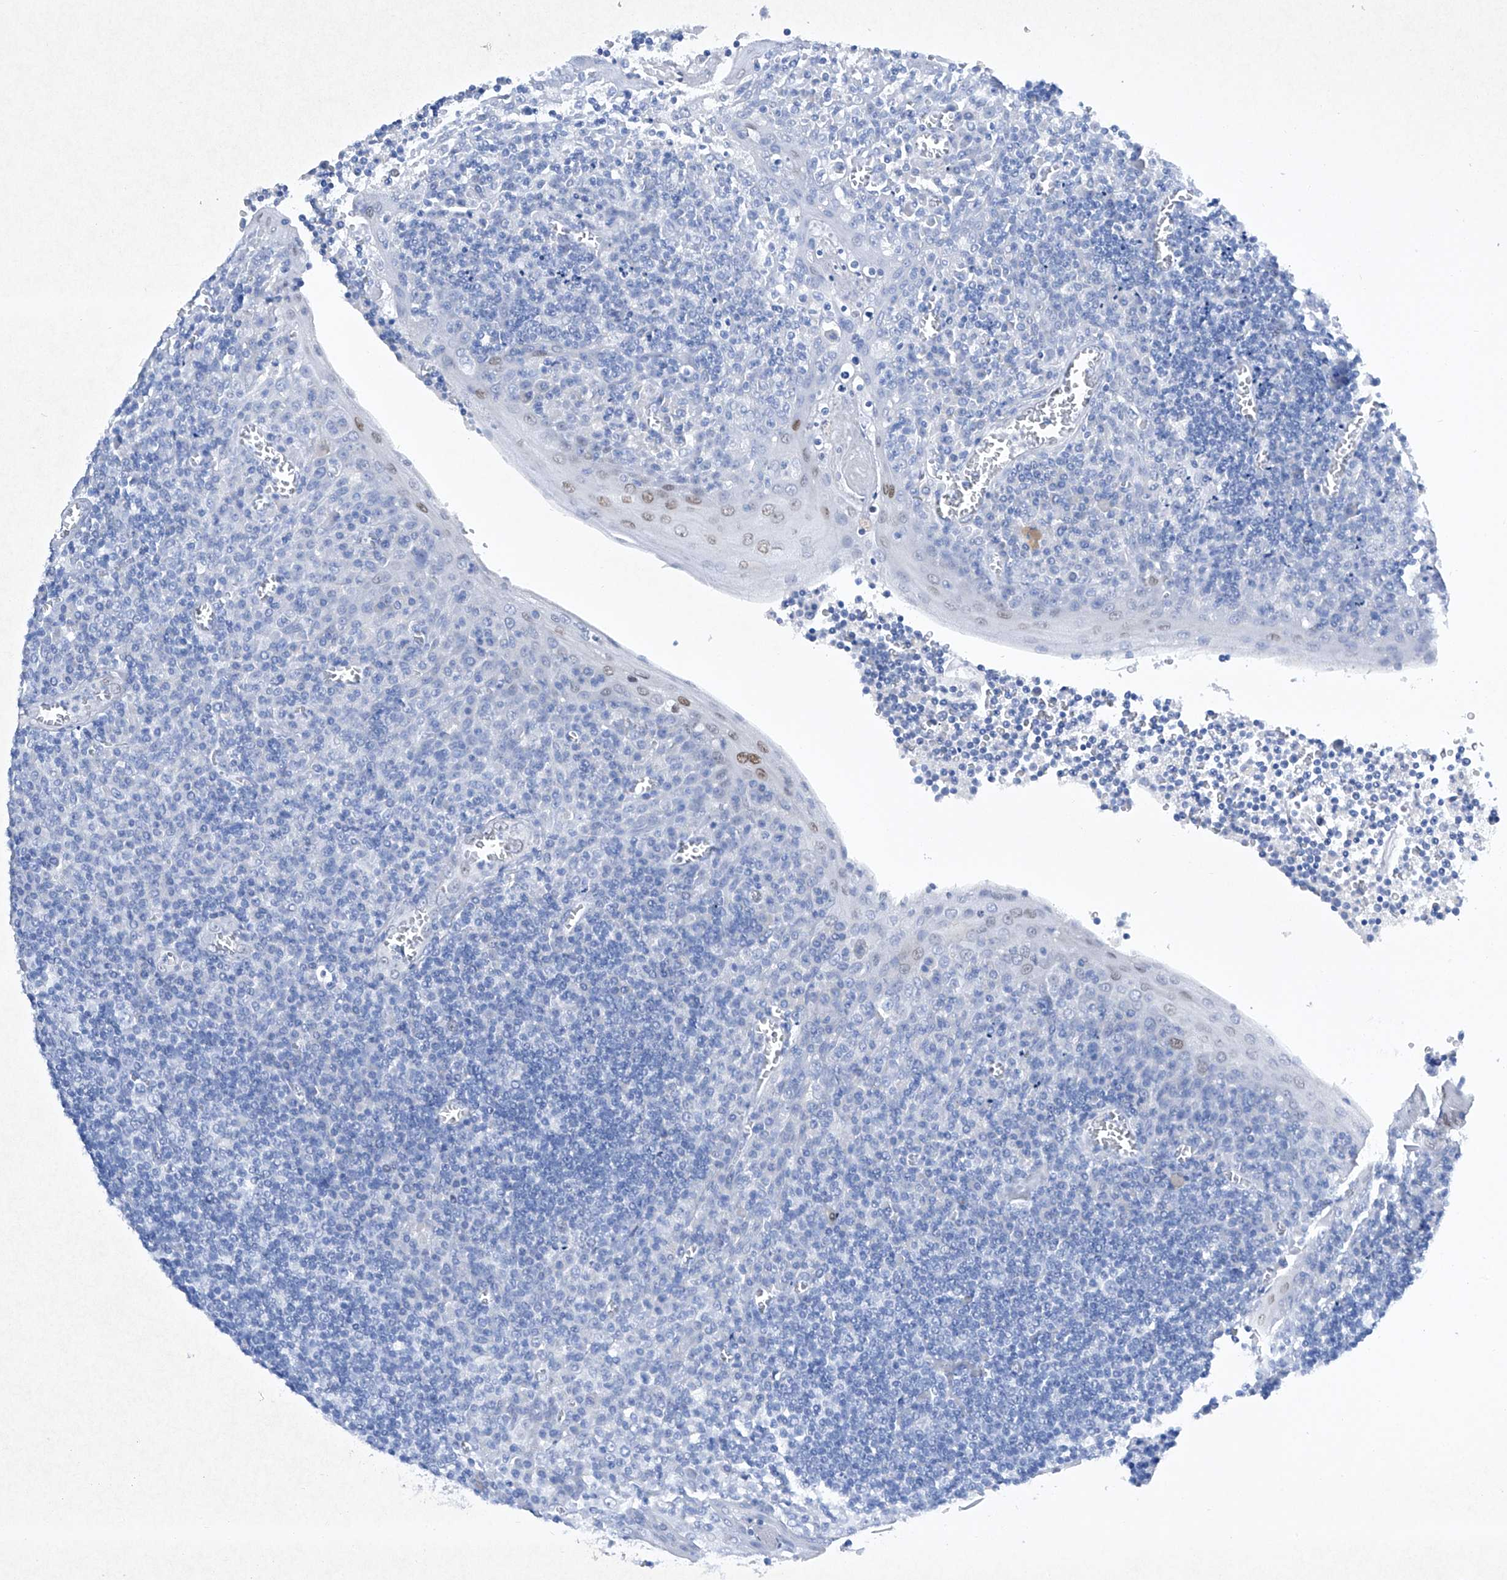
{"staining": {"intensity": "negative", "quantity": "none", "location": "none"}, "tissue": "tonsil", "cell_type": "Germinal center cells", "image_type": "normal", "snomed": [{"axis": "morphology", "description": "Normal tissue, NOS"}, {"axis": "topography", "description": "Tonsil"}], "caption": "The histopathology image shows no significant staining in germinal center cells of tonsil.", "gene": "BARX2", "patient": {"sex": "male", "age": 27}}